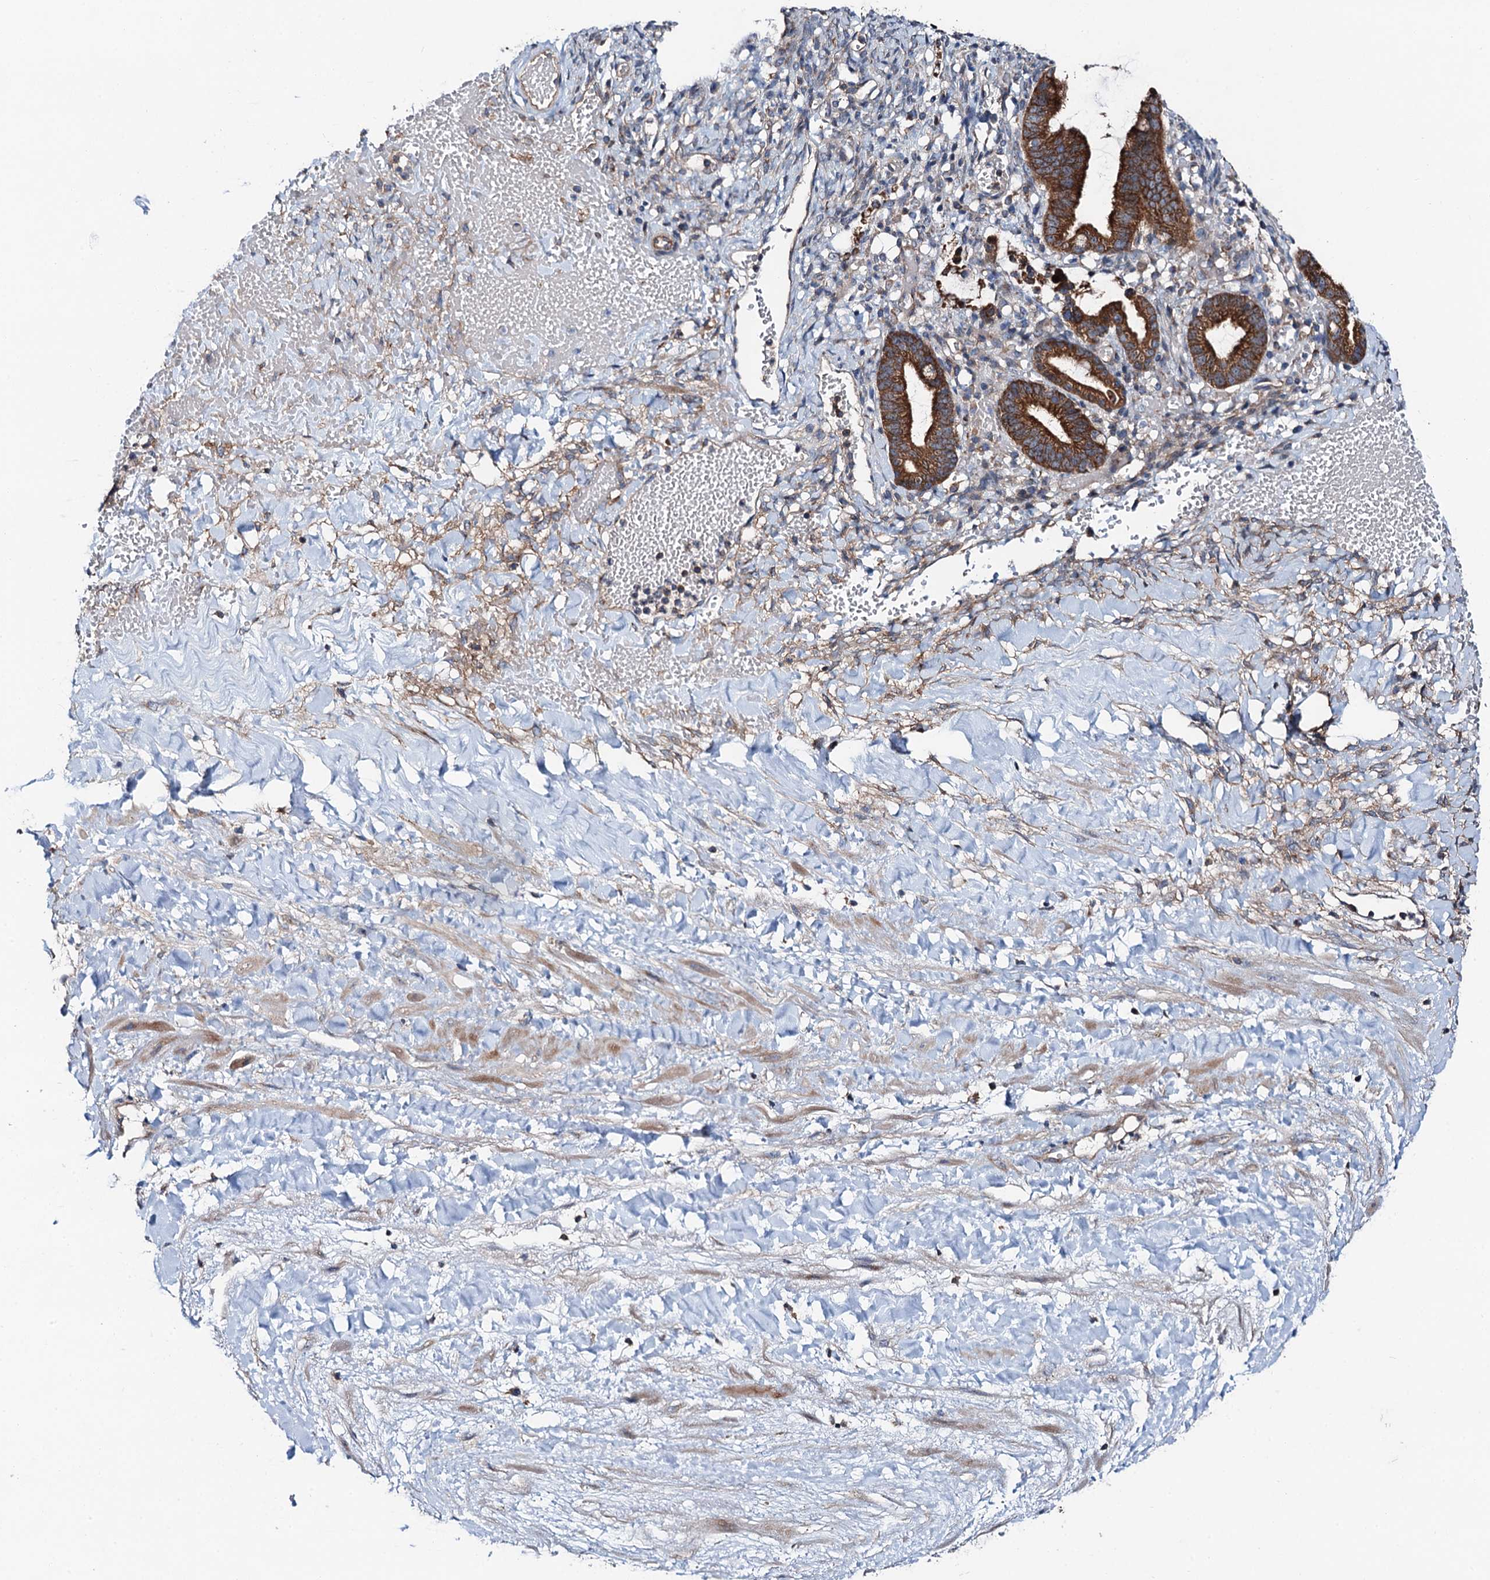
{"staining": {"intensity": "strong", "quantity": ">75%", "location": "cytoplasmic/membranous"}, "tissue": "ovarian cancer", "cell_type": "Tumor cells", "image_type": "cancer", "snomed": [{"axis": "morphology", "description": "Cystadenocarcinoma, mucinous, NOS"}, {"axis": "topography", "description": "Ovary"}], "caption": "Strong cytoplasmic/membranous expression is seen in approximately >75% of tumor cells in mucinous cystadenocarcinoma (ovarian).", "gene": "ANKRD26", "patient": {"sex": "female", "age": 73}}